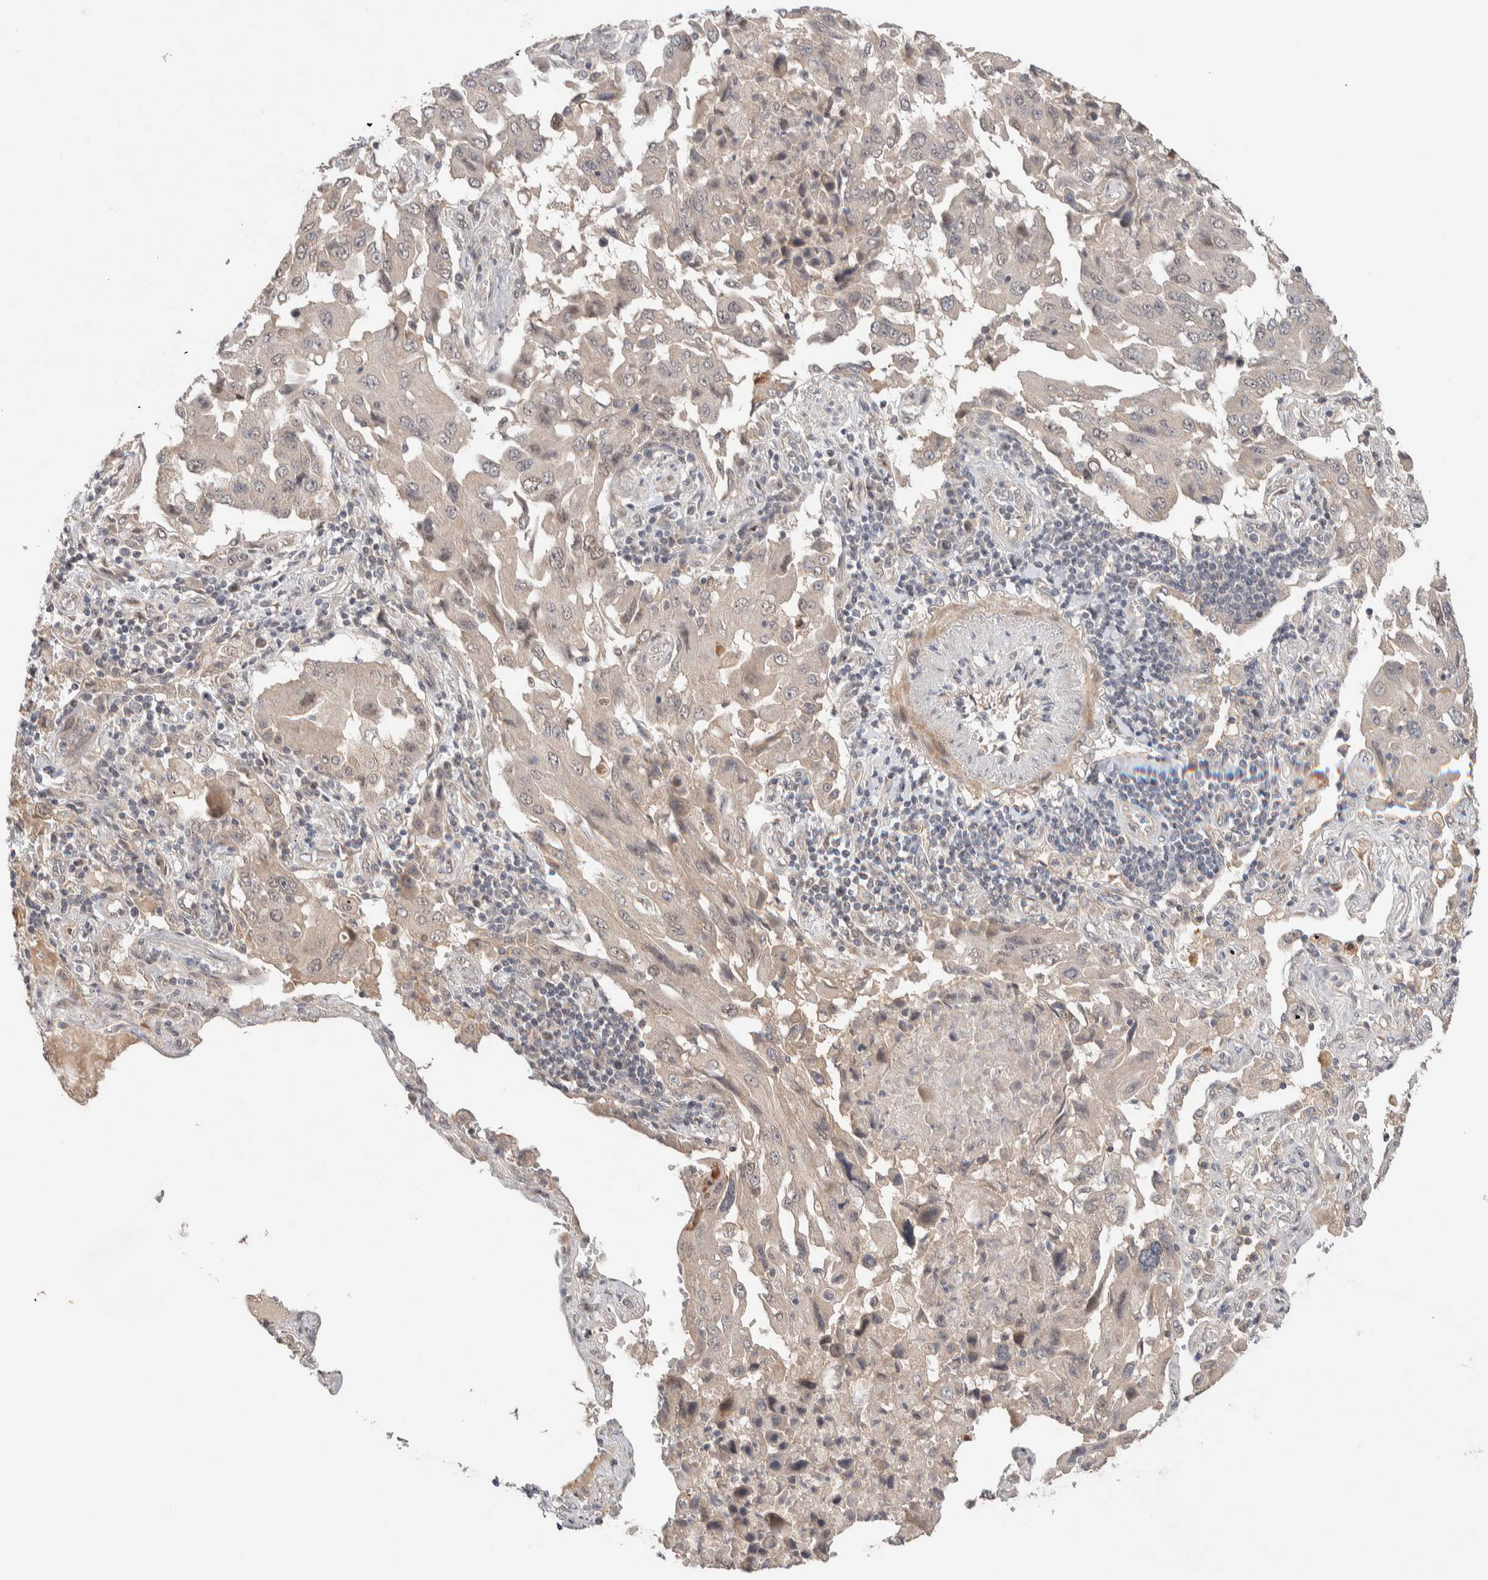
{"staining": {"intensity": "negative", "quantity": "none", "location": "none"}, "tissue": "lung cancer", "cell_type": "Tumor cells", "image_type": "cancer", "snomed": [{"axis": "morphology", "description": "Adenocarcinoma, NOS"}, {"axis": "topography", "description": "Lung"}], "caption": "A photomicrograph of human adenocarcinoma (lung) is negative for staining in tumor cells.", "gene": "PRDM15", "patient": {"sex": "female", "age": 65}}